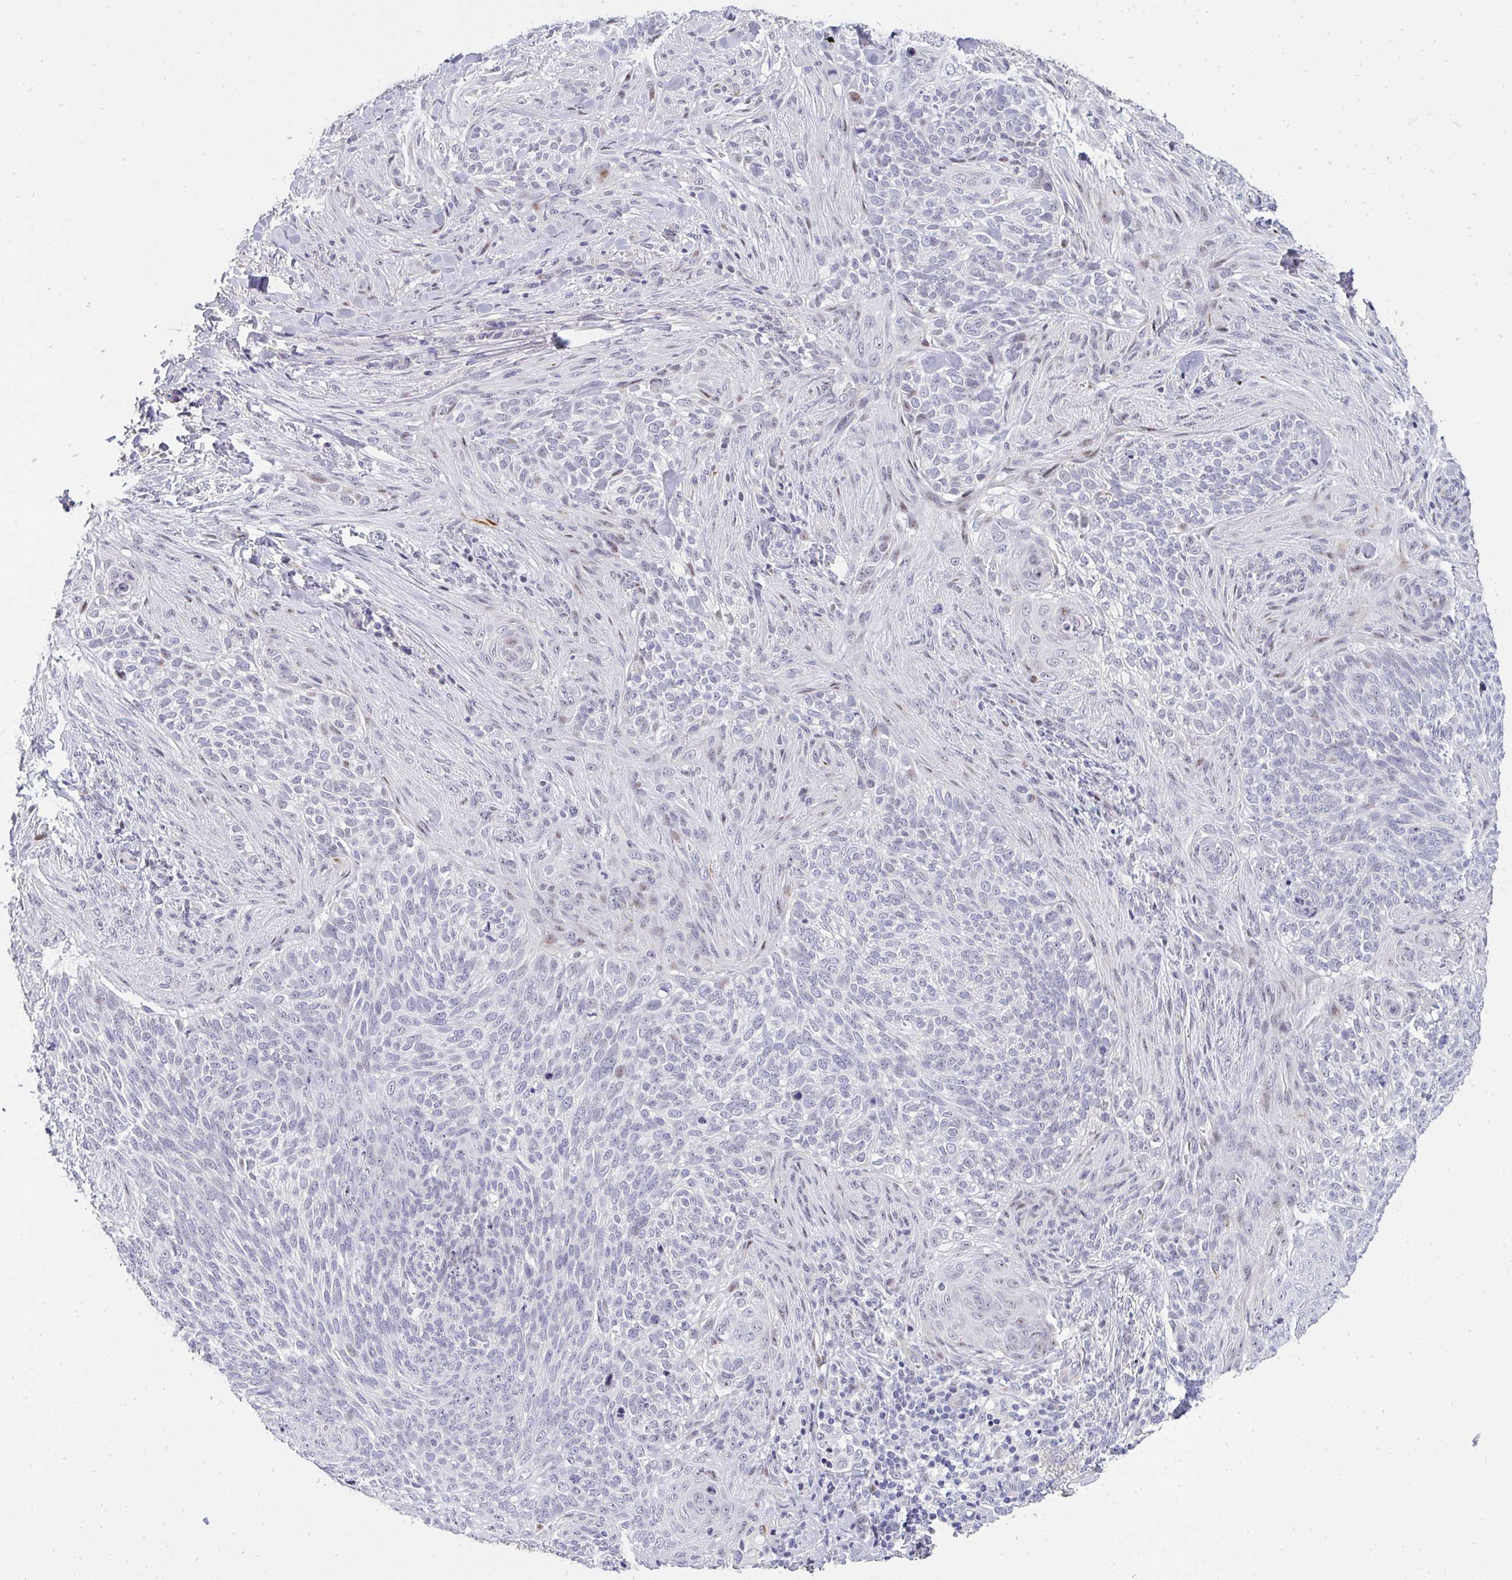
{"staining": {"intensity": "negative", "quantity": "none", "location": "none"}, "tissue": "skin cancer", "cell_type": "Tumor cells", "image_type": "cancer", "snomed": [{"axis": "morphology", "description": "Basal cell carcinoma"}, {"axis": "topography", "description": "Skin"}], "caption": "High power microscopy image of an IHC micrograph of basal cell carcinoma (skin), revealing no significant positivity in tumor cells. Nuclei are stained in blue.", "gene": "PLPPR3", "patient": {"sex": "female", "age": 48}}